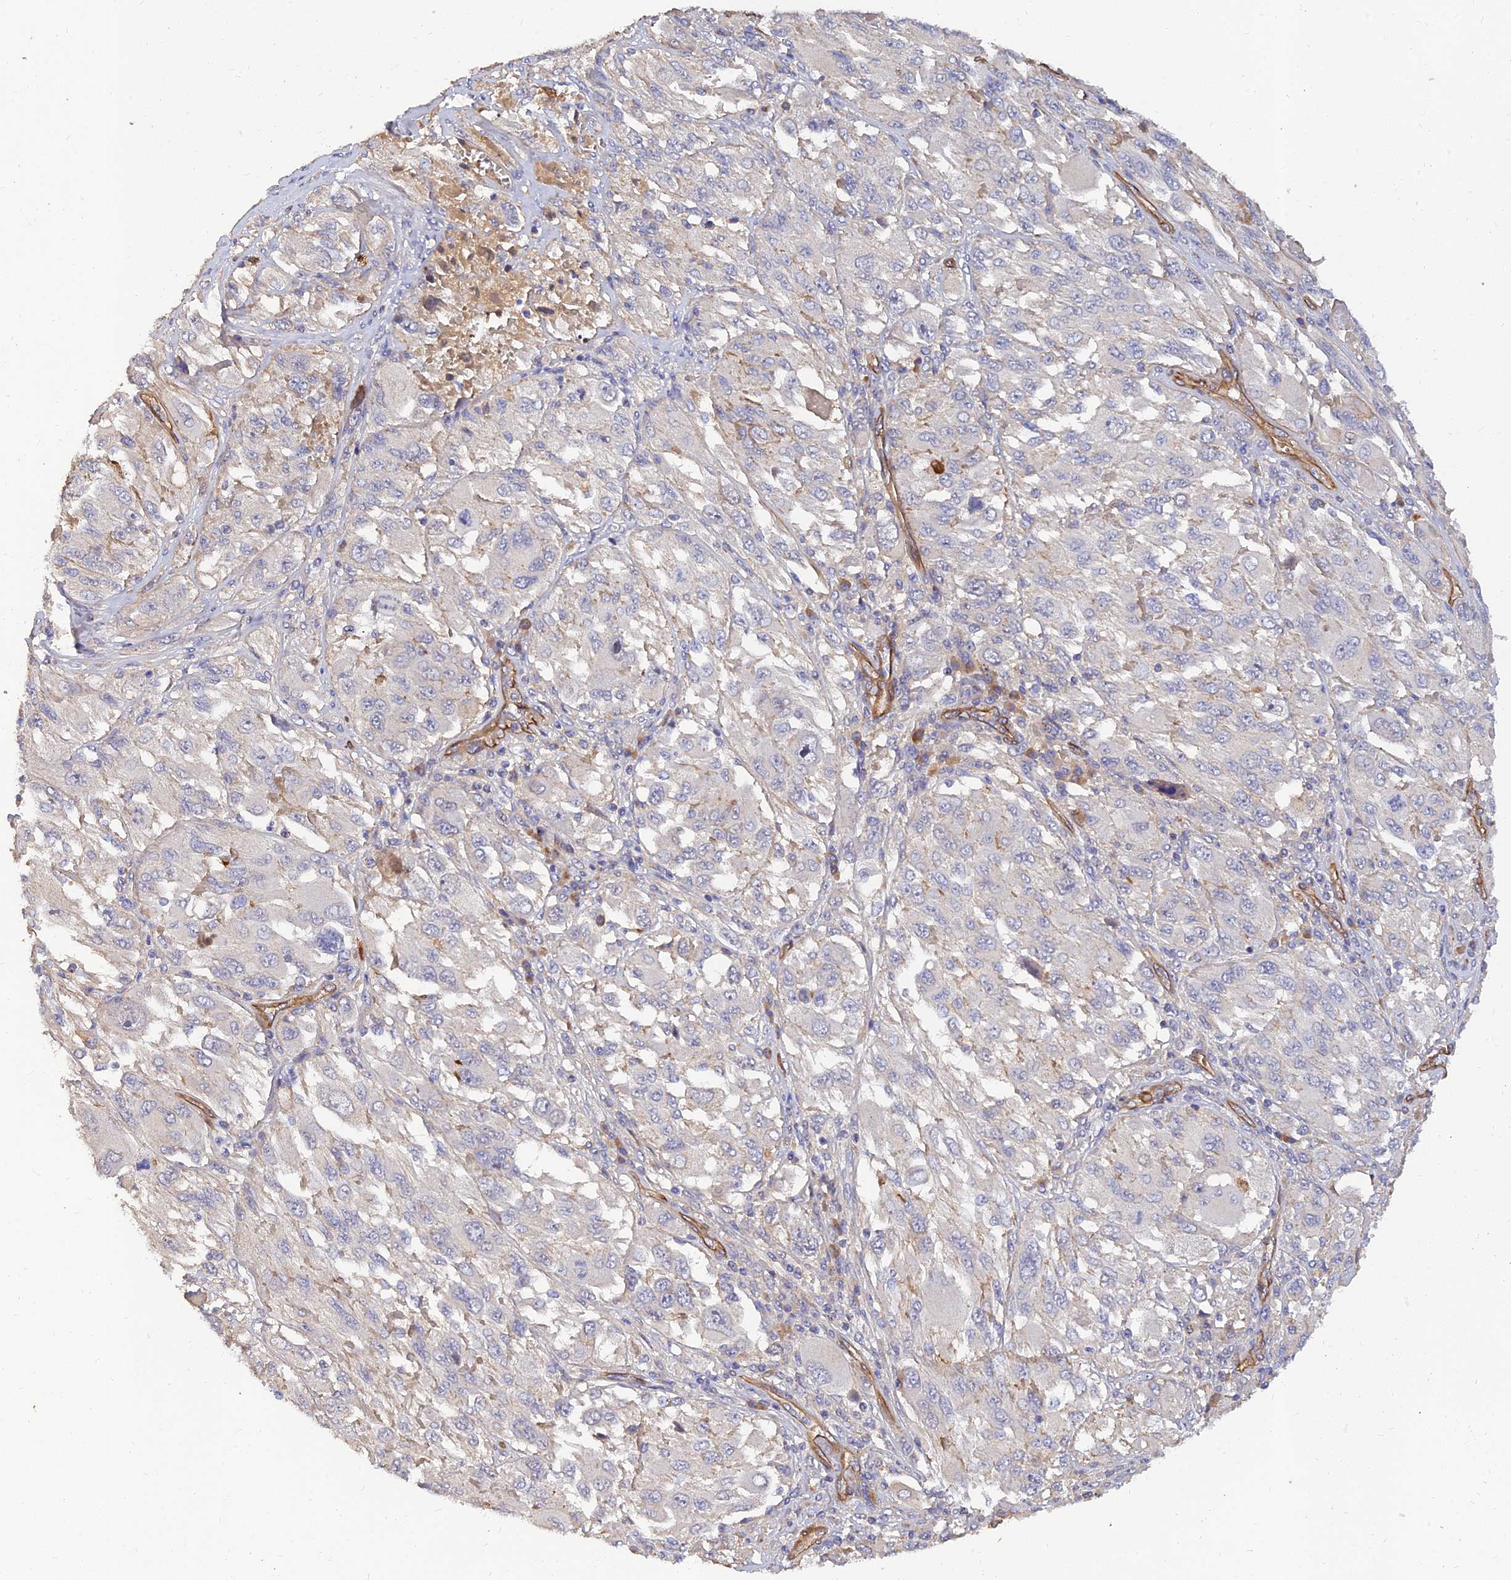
{"staining": {"intensity": "negative", "quantity": "none", "location": "none"}, "tissue": "melanoma", "cell_type": "Tumor cells", "image_type": "cancer", "snomed": [{"axis": "morphology", "description": "Malignant melanoma, NOS"}, {"axis": "topography", "description": "Skin"}], "caption": "This image is of malignant melanoma stained with immunohistochemistry to label a protein in brown with the nuclei are counter-stained blue. There is no expression in tumor cells.", "gene": "MRPL35", "patient": {"sex": "female", "age": 91}}